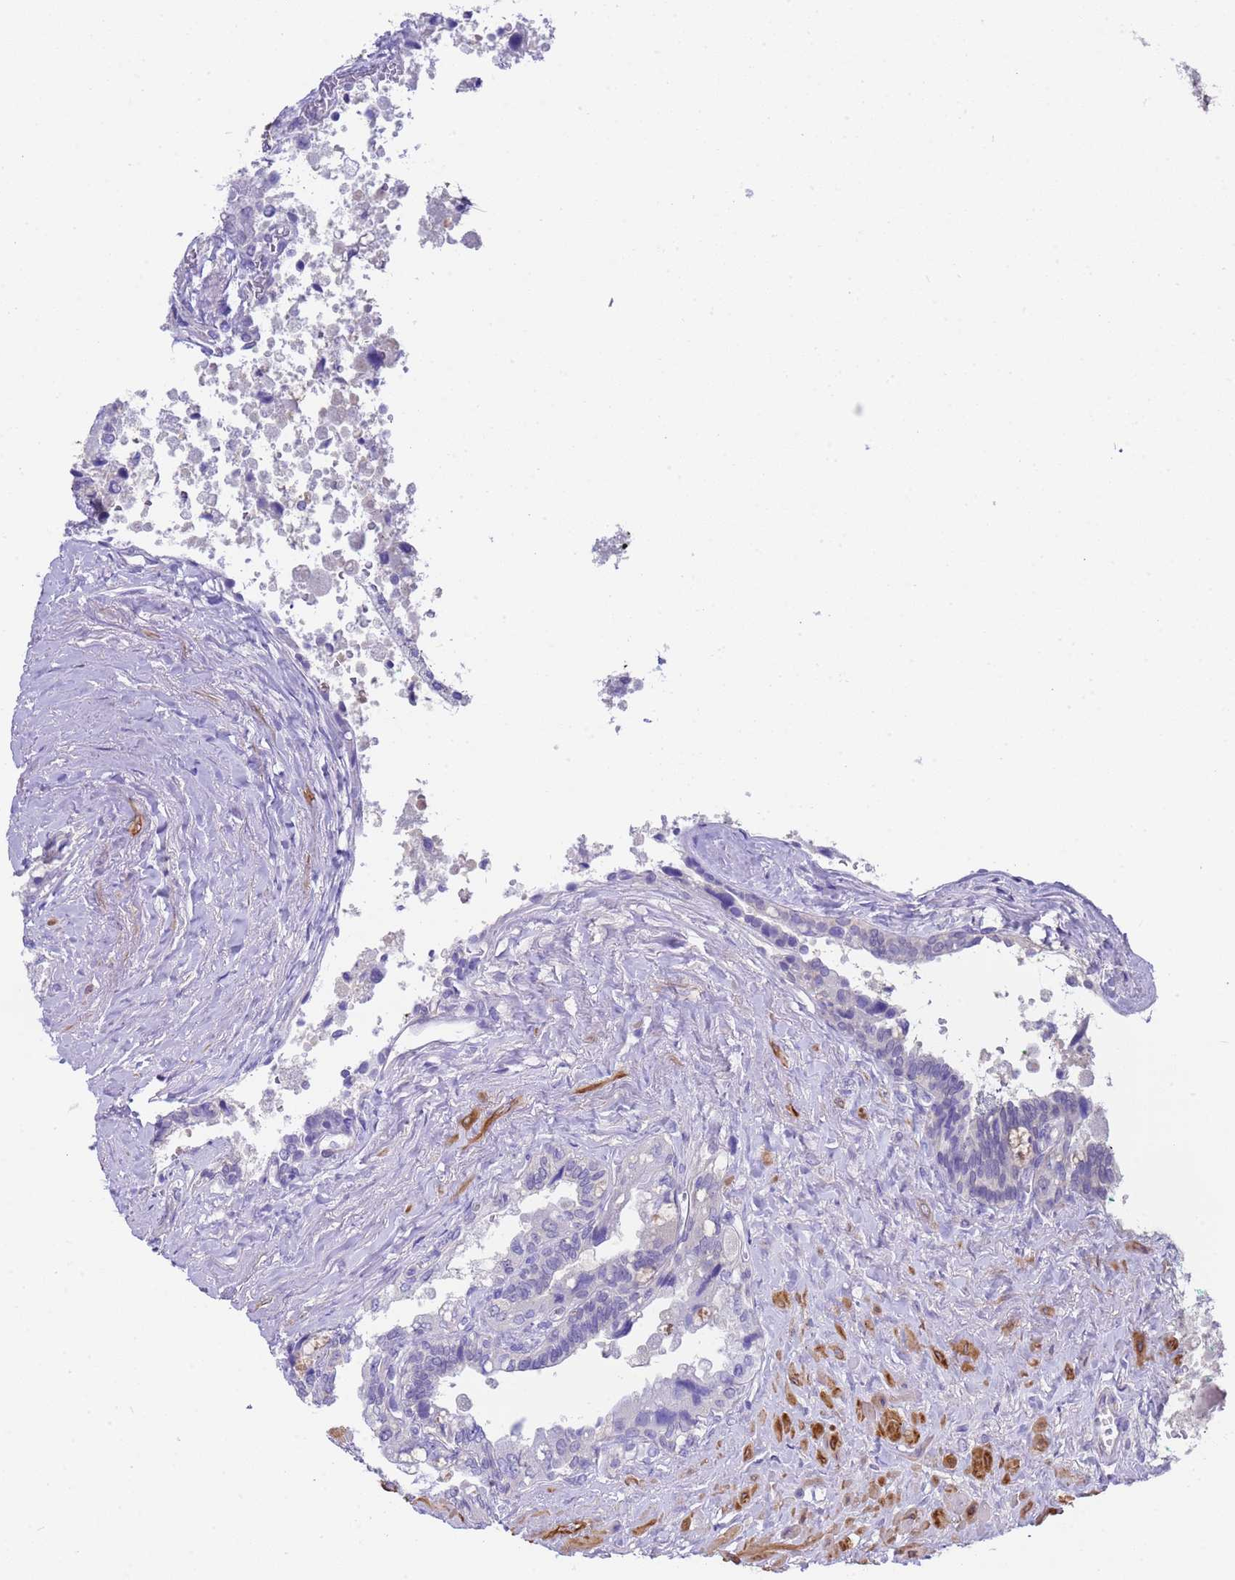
{"staining": {"intensity": "negative", "quantity": "none", "location": "none"}, "tissue": "seminal vesicle", "cell_type": "Glandular cells", "image_type": "normal", "snomed": [{"axis": "morphology", "description": "Normal tissue, NOS"}, {"axis": "topography", "description": "Seminal veicle"}, {"axis": "topography", "description": "Peripheral nerve tissue"}], "caption": "Immunohistochemical staining of normal human seminal vesicle shows no significant expression in glandular cells.", "gene": "USP38", "patient": {"sex": "male", "age": 60}}